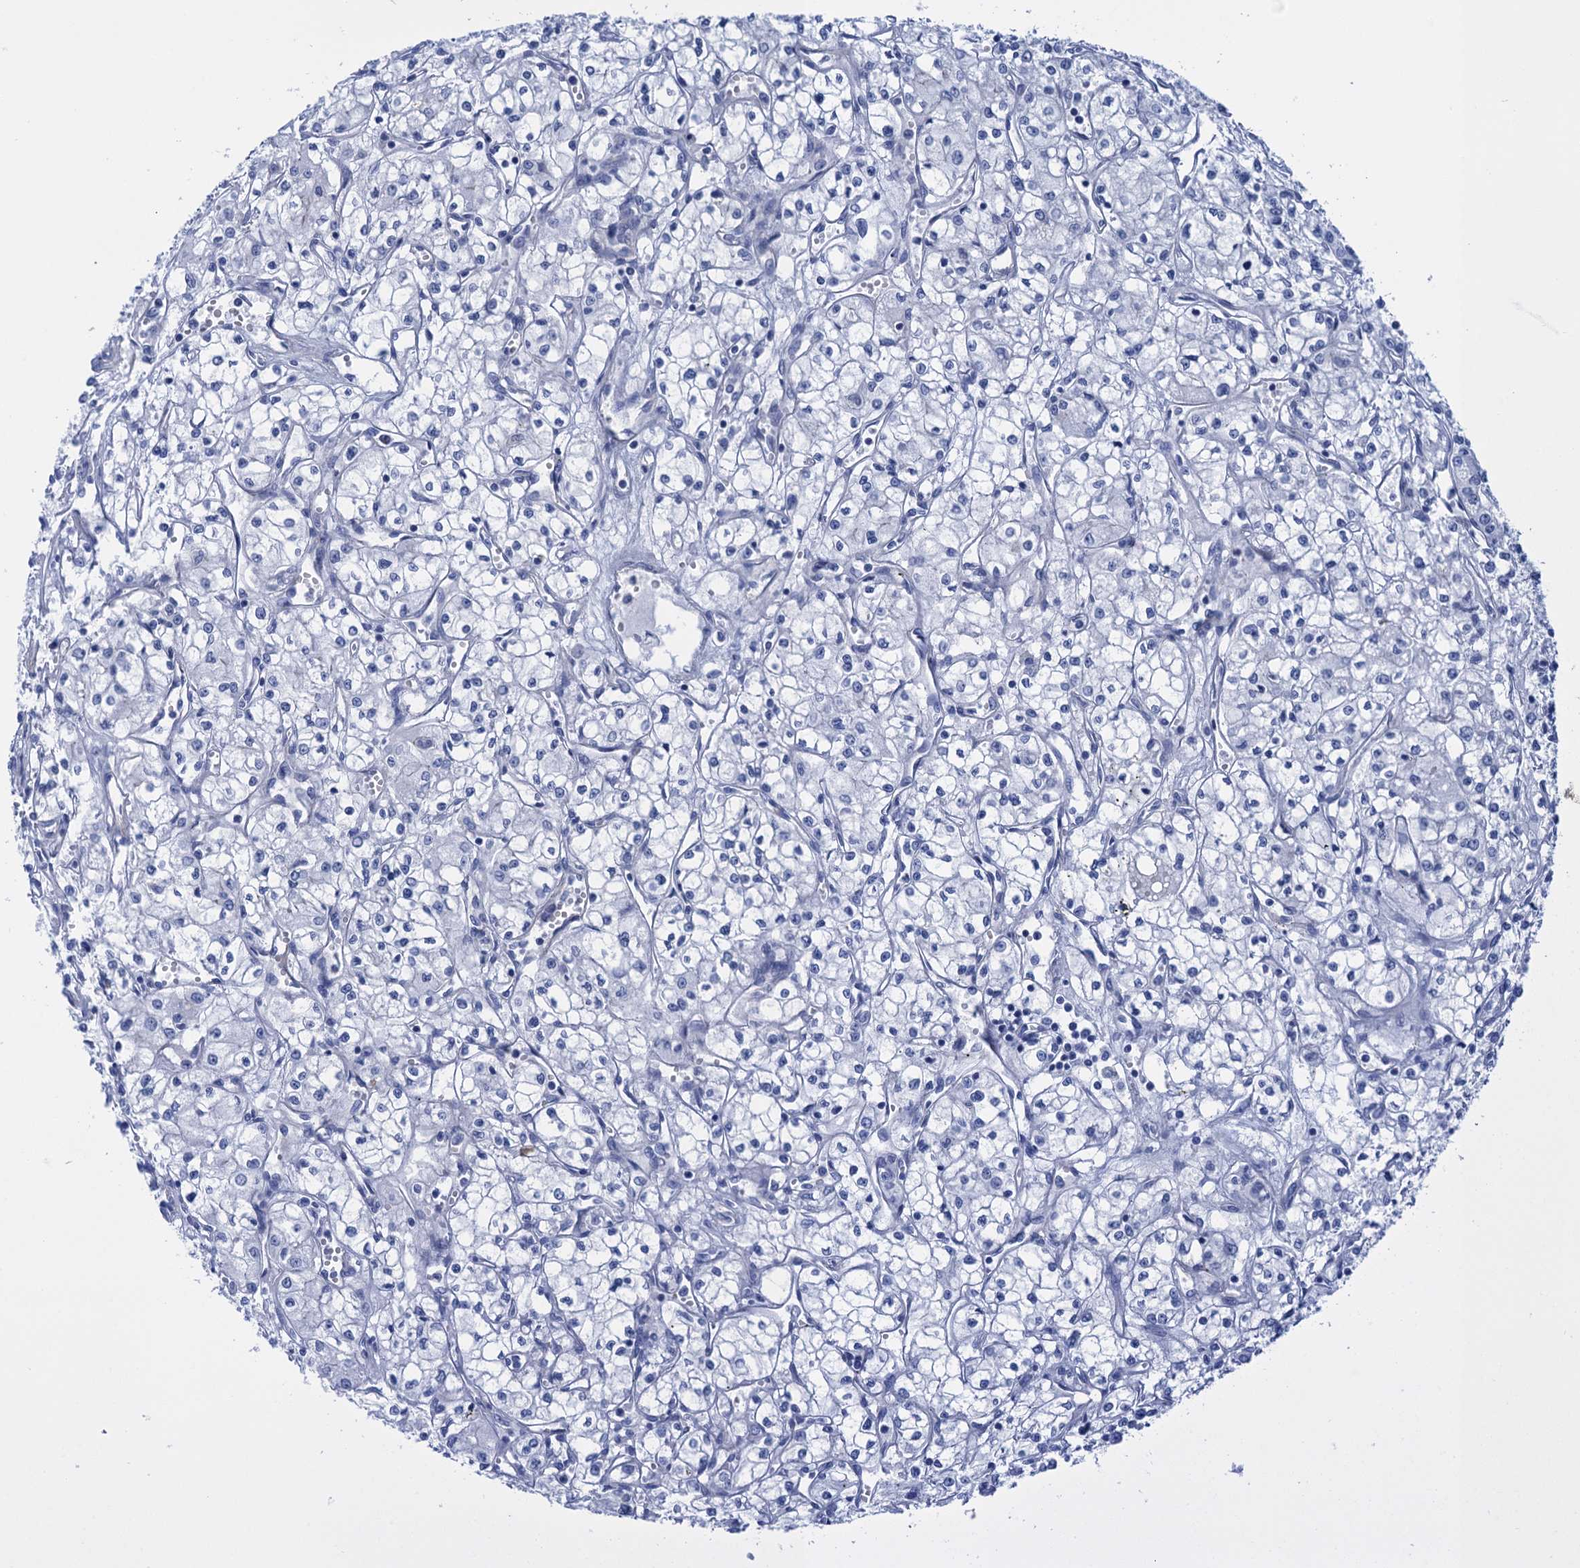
{"staining": {"intensity": "negative", "quantity": "none", "location": "none"}, "tissue": "renal cancer", "cell_type": "Tumor cells", "image_type": "cancer", "snomed": [{"axis": "morphology", "description": "Adenocarcinoma, NOS"}, {"axis": "topography", "description": "Kidney"}], "caption": "This is an IHC histopathology image of renal cancer (adenocarcinoma). There is no positivity in tumor cells.", "gene": "CALML5", "patient": {"sex": "male", "age": 59}}